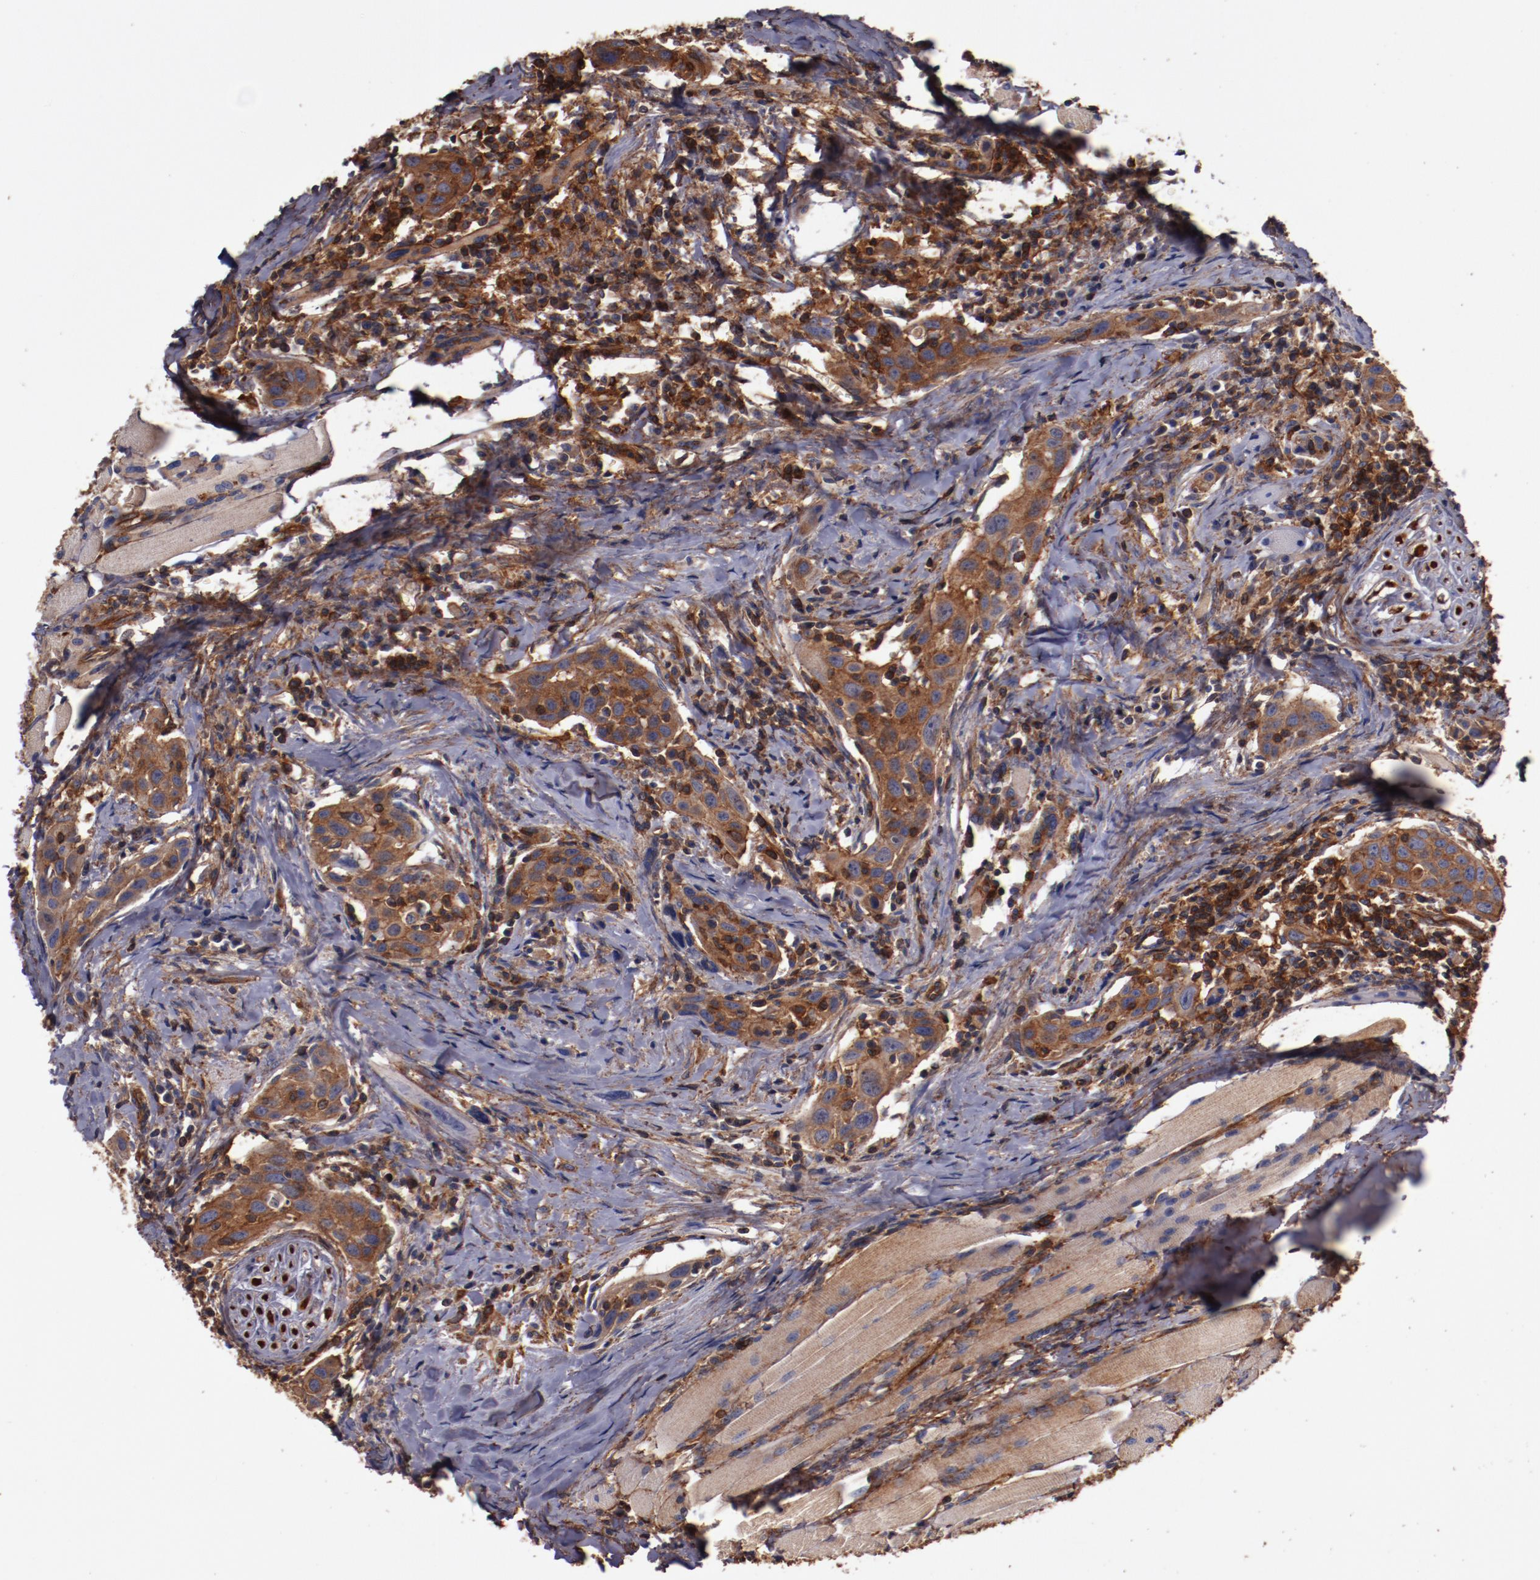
{"staining": {"intensity": "strong", "quantity": ">75%", "location": "cytoplasmic/membranous"}, "tissue": "head and neck cancer", "cell_type": "Tumor cells", "image_type": "cancer", "snomed": [{"axis": "morphology", "description": "Squamous cell carcinoma, NOS"}, {"axis": "topography", "description": "Oral tissue"}, {"axis": "topography", "description": "Head-Neck"}], "caption": "Protein staining of head and neck squamous cell carcinoma tissue exhibits strong cytoplasmic/membranous positivity in approximately >75% of tumor cells. (DAB (3,3'-diaminobenzidine) IHC, brown staining for protein, blue staining for nuclei).", "gene": "TMOD3", "patient": {"sex": "female", "age": 50}}